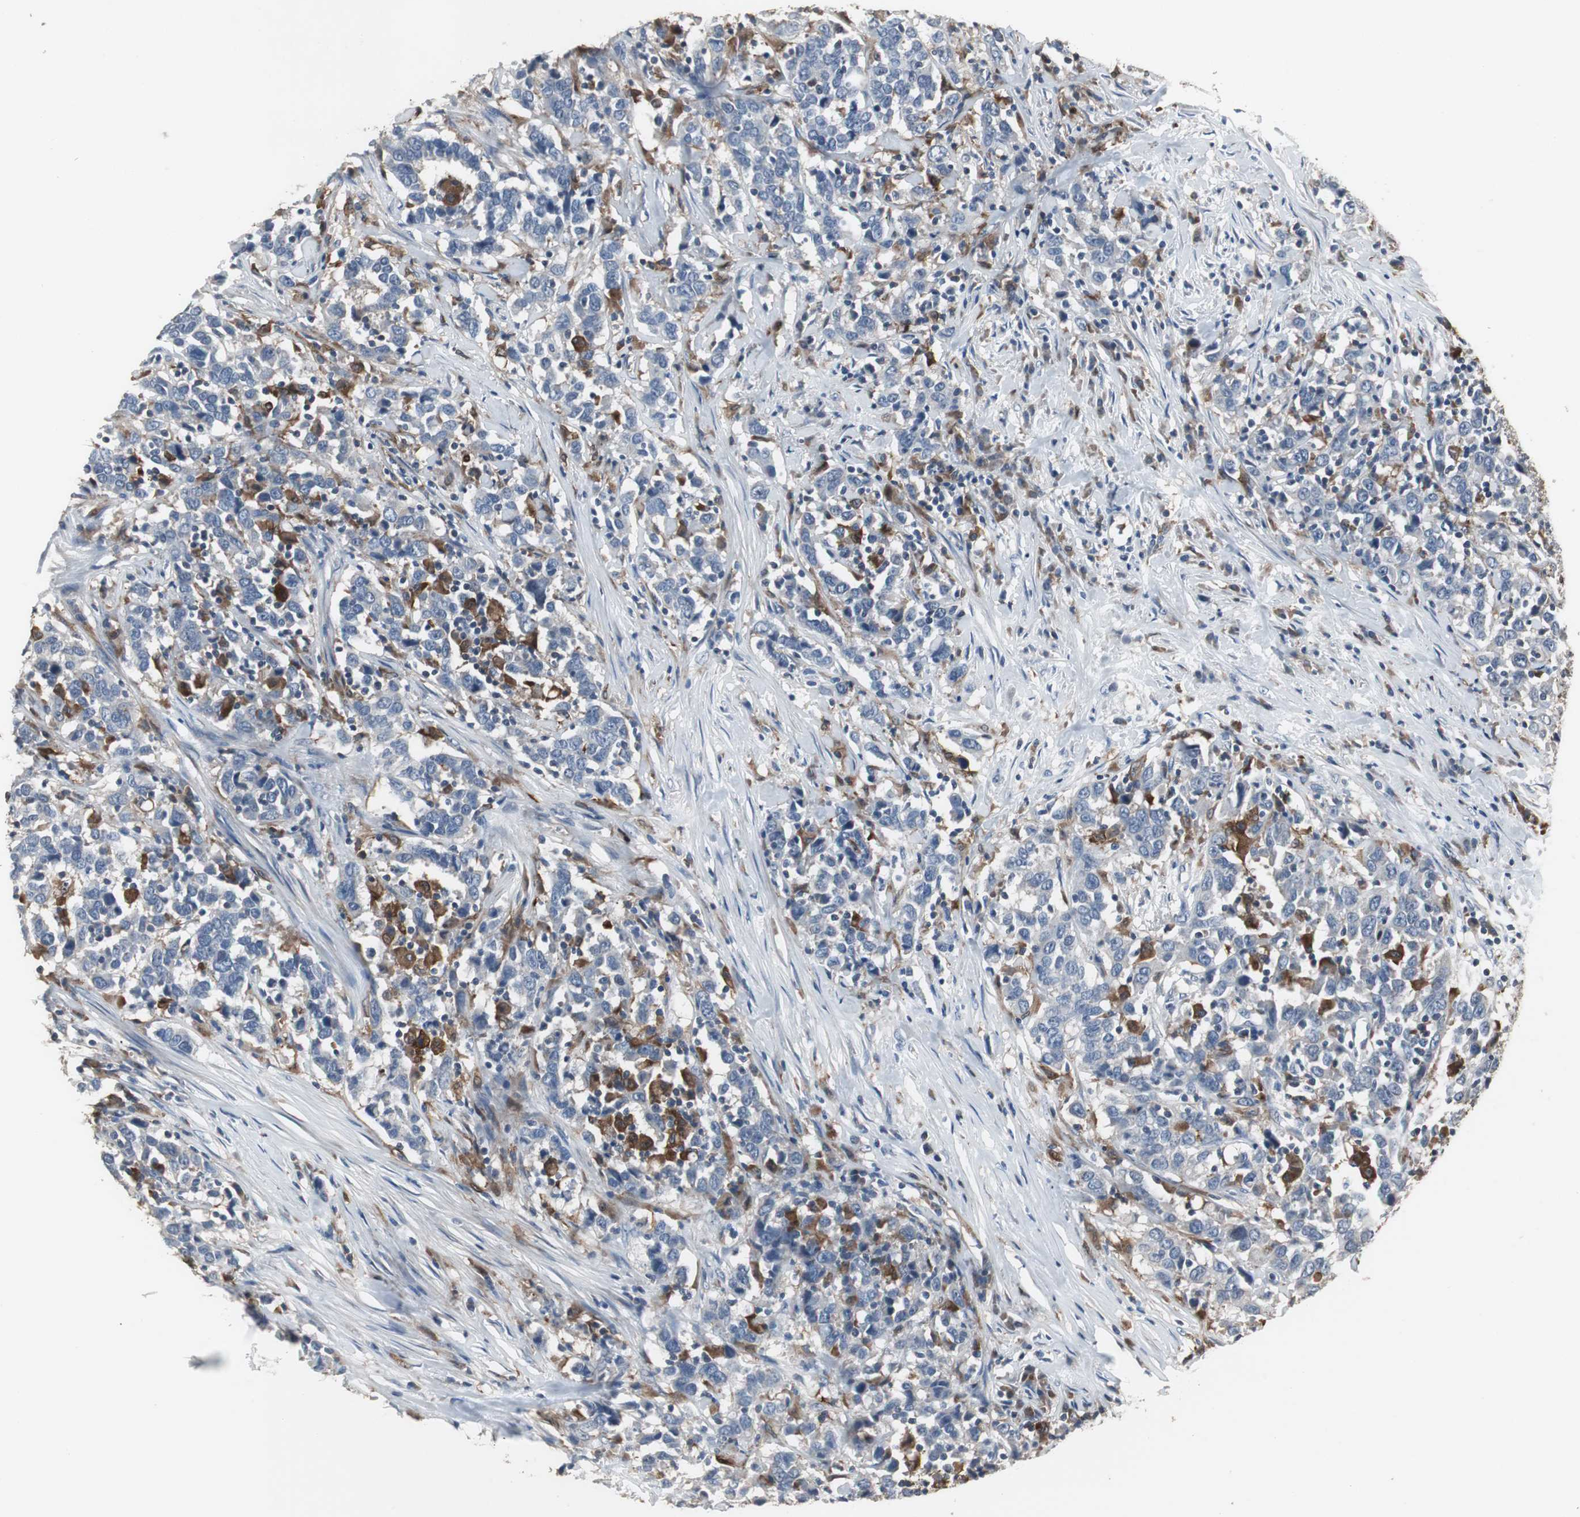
{"staining": {"intensity": "negative", "quantity": "none", "location": "none"}, "tissue": "urothelial cancer", "cell_type": "Tumor cells", "image_type": "cancer", "snomed": [{"axis": "morphology", "description": "Urothelial carcinoma, High grade"}, {"axis": "topography", "description": "Urinary bladder"}], "caption": "Tumor cells are negative for brown protein staining in high-grade urothelial carcinoma.", "gene": "NCF2", "patient": {"sex": "male", "age": 61}}